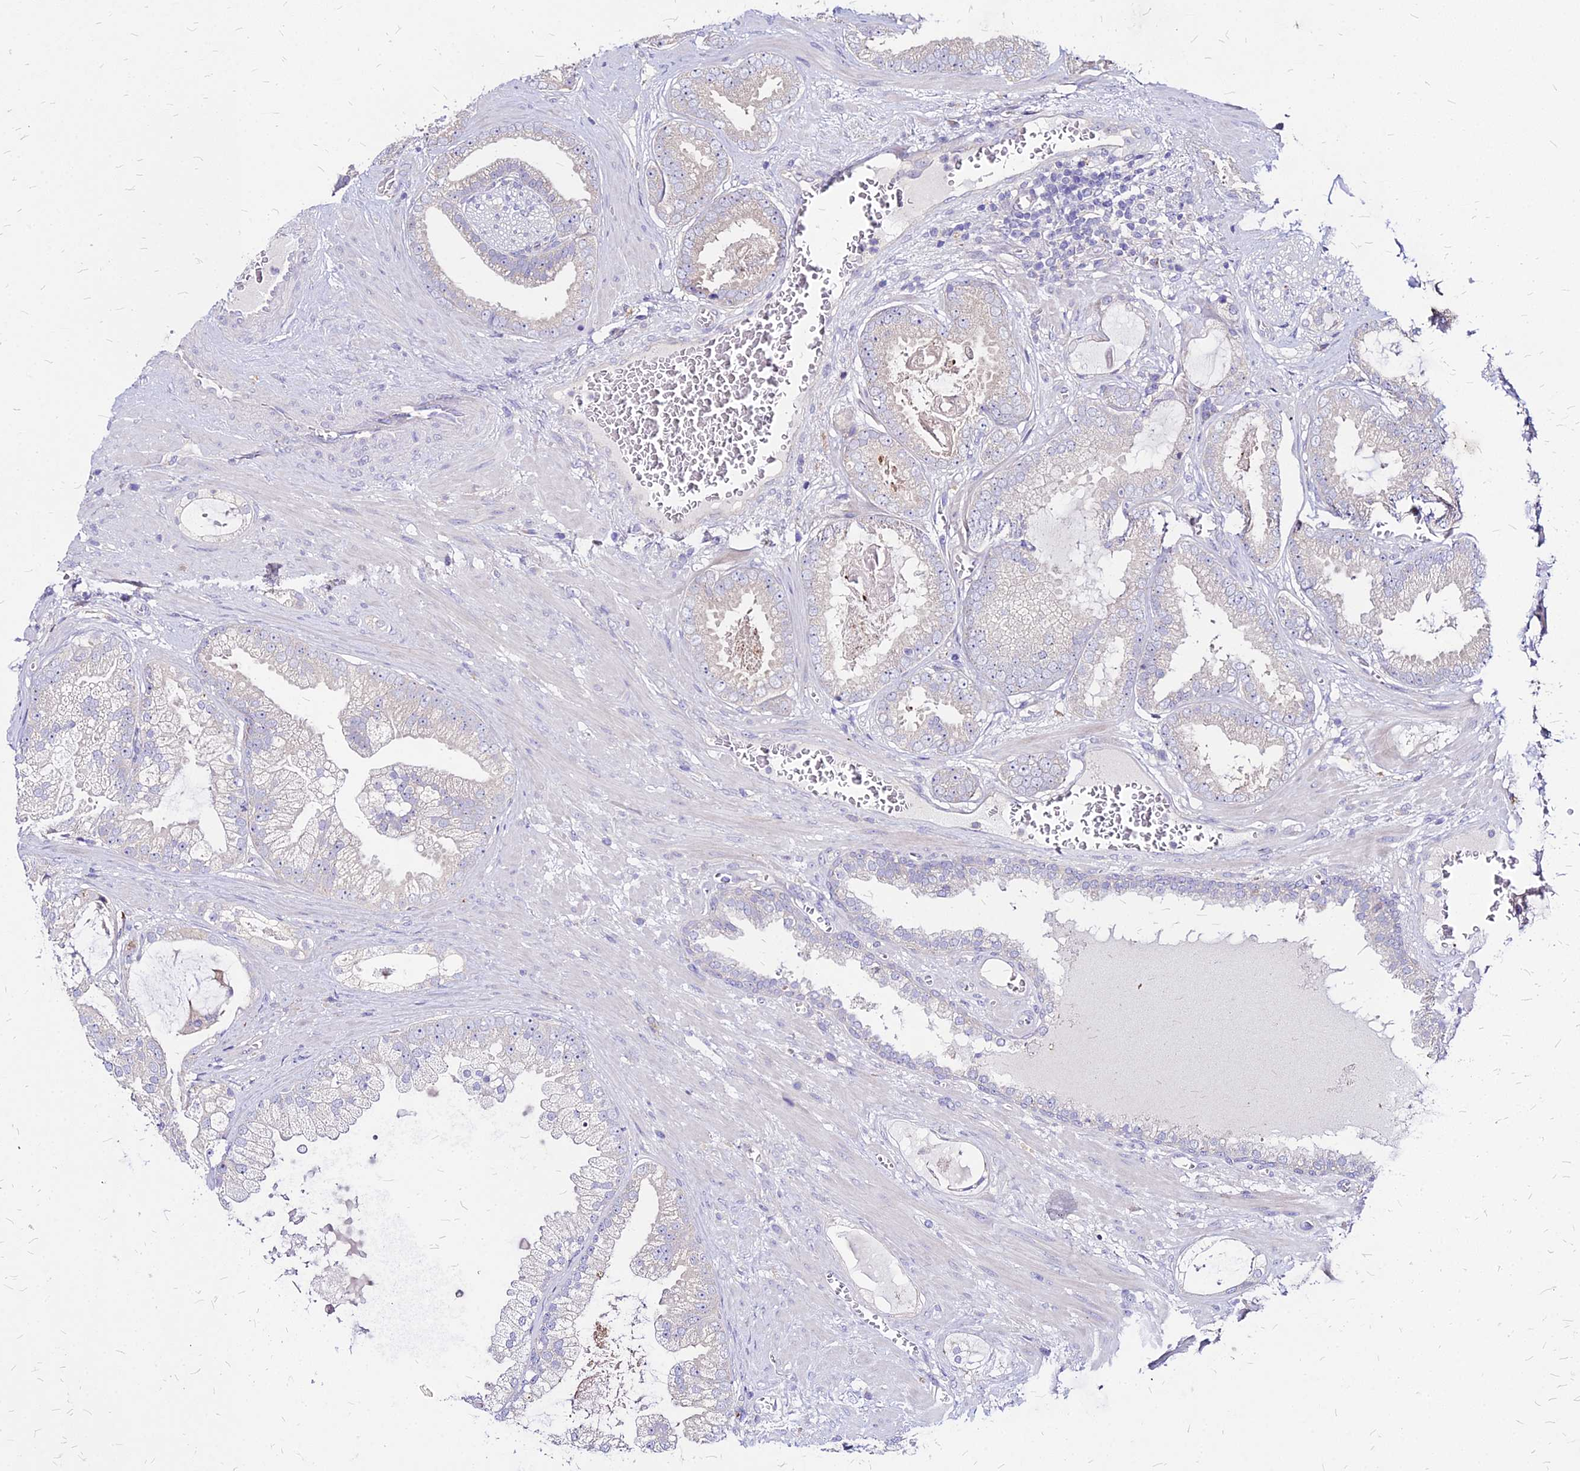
{"staining": {"intensity": "negative", "quantity": "none", "location": "none"}, "tissue": "prostate cancer", "cell_type": "Tumor cells", "image_type": "cancer", "snomed": [{"axis": "morphology", "description": "Adenocarcinoma, Low grade"}, {"axis": "topography", "description": "Prostate"}], "caption": "A micrograph of human prostate cancer is negative for staining in tumor cells. (DAB immunohistochemistry (IHC), high magnification).", "gene": "COMMD10", "patient": {"sex": "male", "age": 57}}